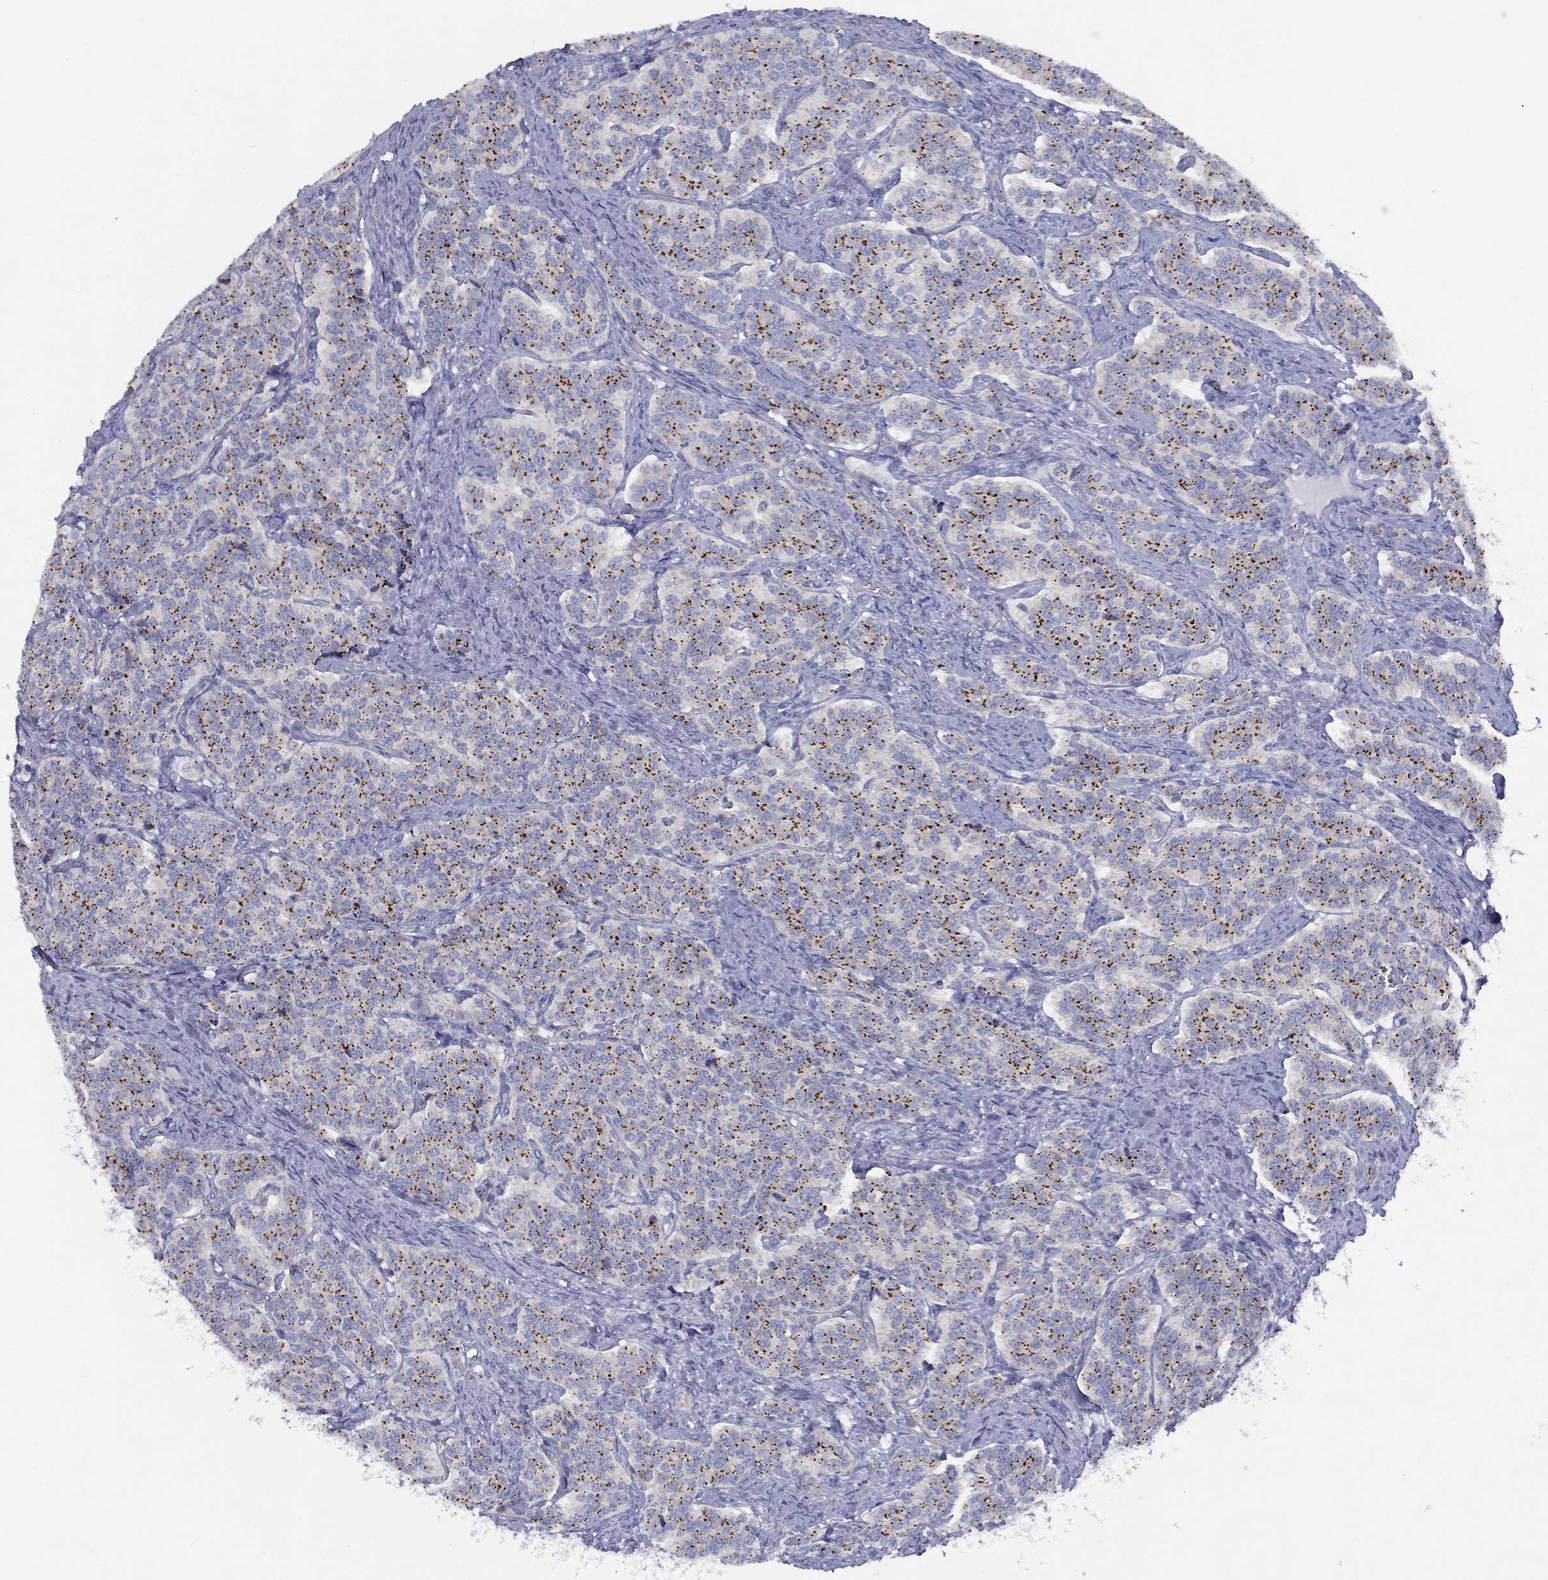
{"staining": {"intensity": "strong", "quantity": "25%-75%", "location": "cytoplasmic/membranous"}, "tissue": "carcinoid", "cell_type": "Tumor cells", "image_type": "cancer", "snomed": [{"axis": "morphology", "description": "Carcinoid, malignant, NOS"}, {"axis": "topography", "description": "Small intestine"}], "caption": "Carcinoid (malignant) stained for a protein demonstrates strong cytoplasmic/membranous positivity in tumor cells.", "gene": "ZNF223", "patient": {"sex": "female", "age": 58}}